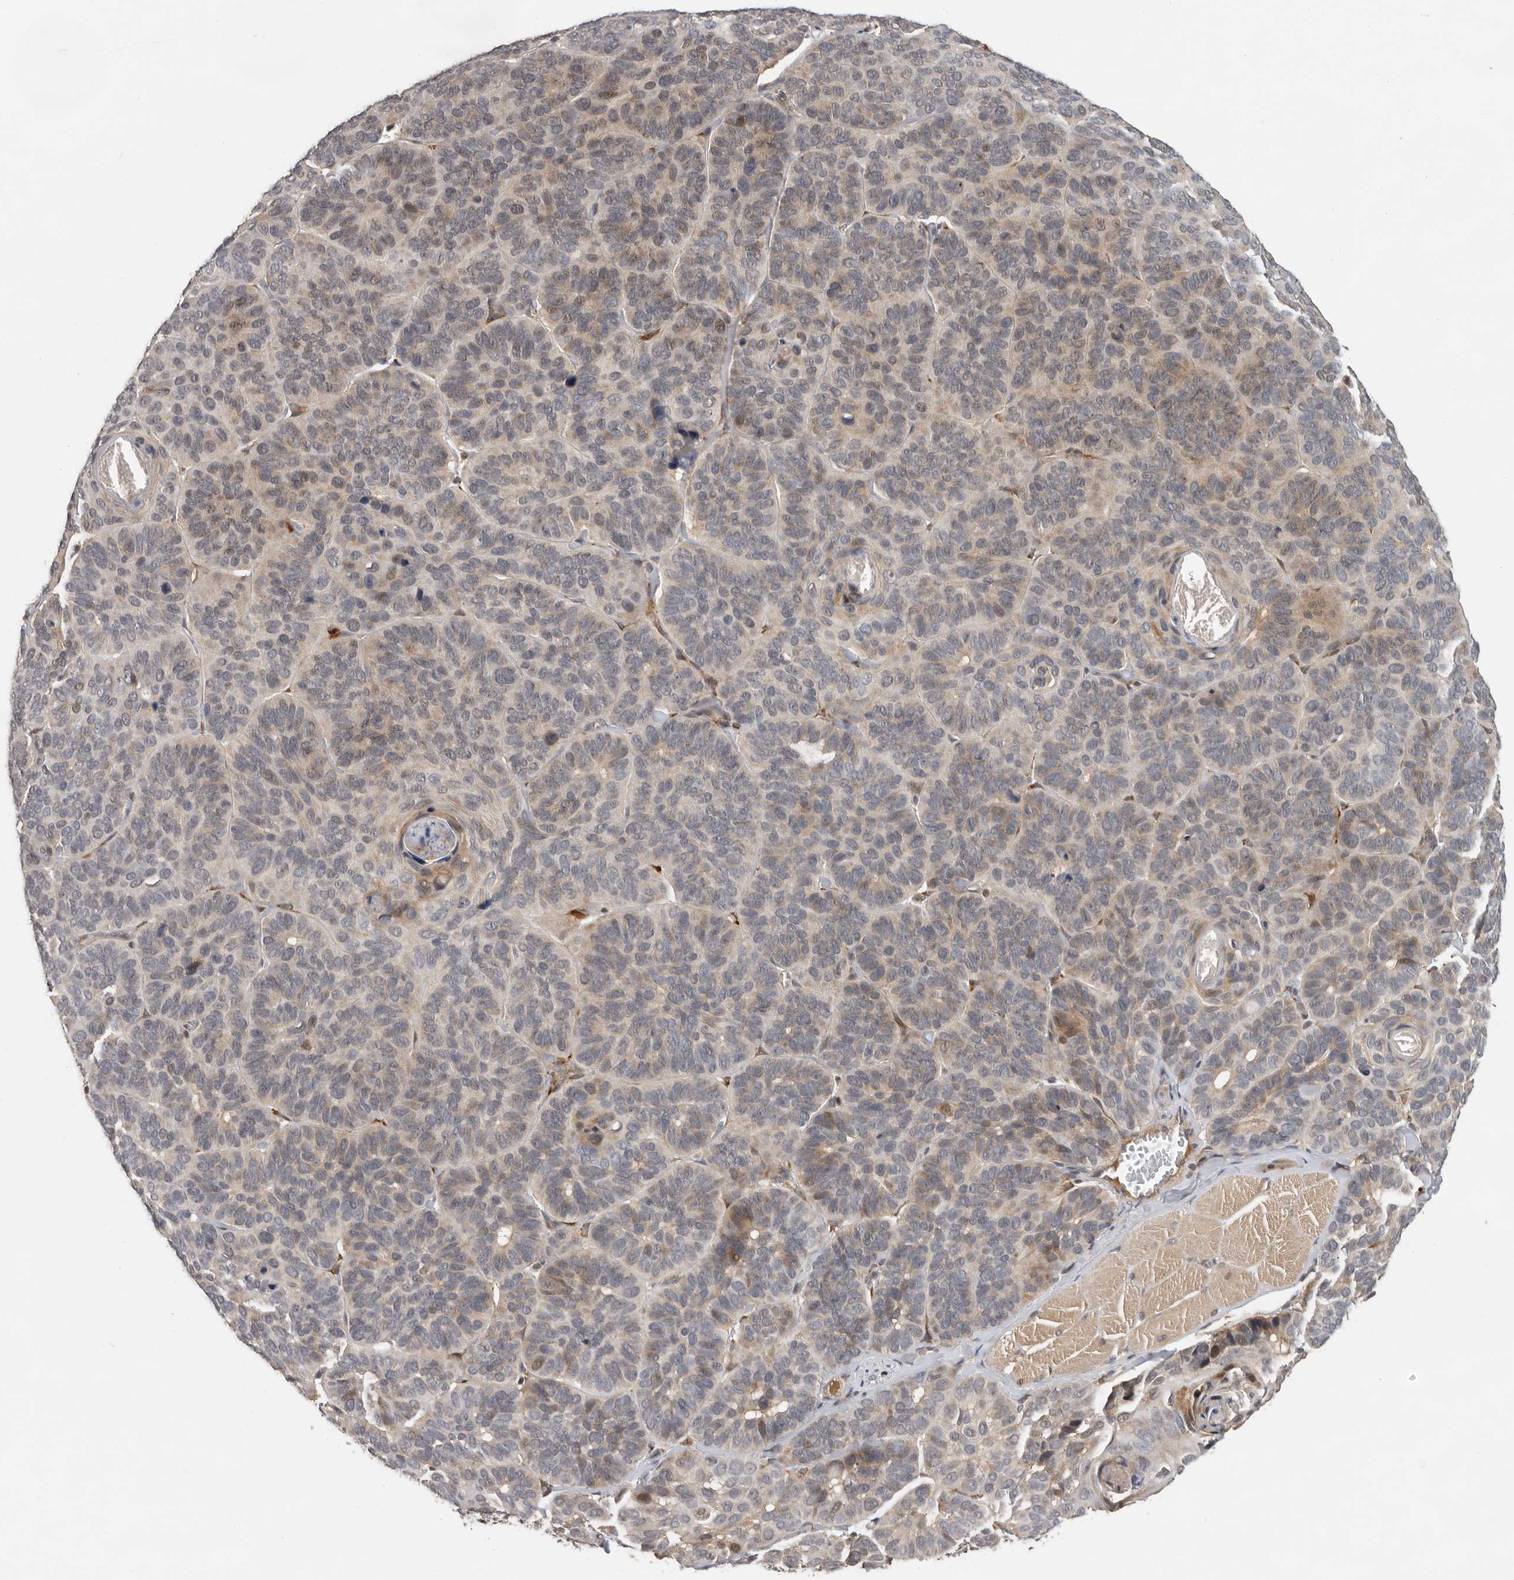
{"staining": {"intensity": "moderate", "quantity": "<25%", "location": "nuclear"}, "tissue": "skin cancer", "cell_type": "Tumor cells", "image_type": "cancer", "snomed": [{"axis": "morphology", "description": "Basal cell carcinoma"}, {"axis": "topography", "description": "Skin"}], "caption": "A low amount of moderate nuclear staining is appreciated in approximately <25% of tumor cells in skin cancer tissue.", "gene": "HENMT1", "patient": {"sex": "male", "age": 62}}